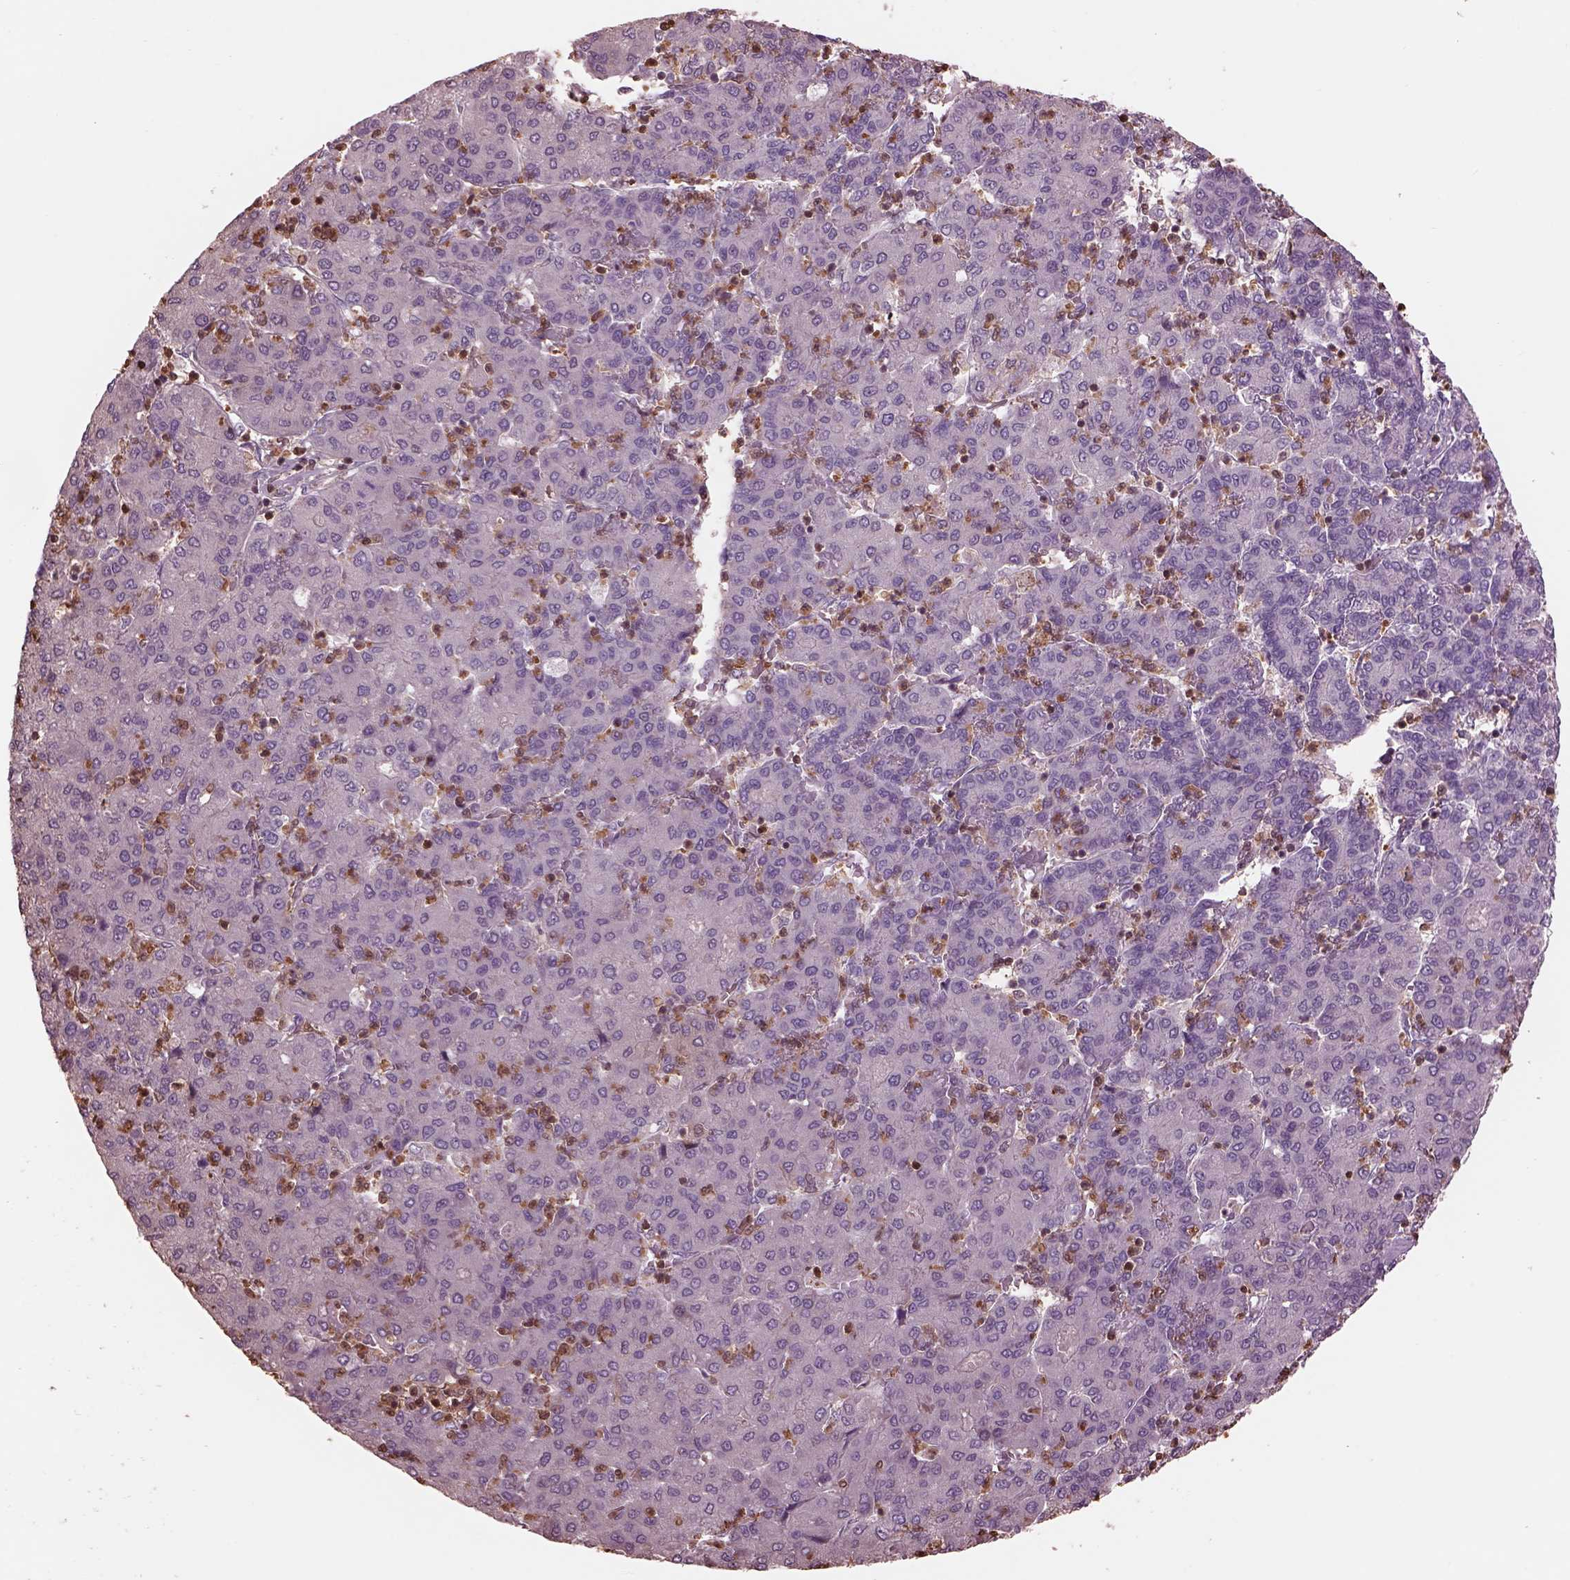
{"staining": {"intensity": "negative", "quantity": "none", "location": "none"}, "tissue": "liver cancer", "cell_type": "Tumor cells", "image_type": "cancer", "snomed": [{"axis": "morphology", "description": "Carcinoma, Hepatocellular, NOS"}, {"axis": "topography", "description": "Liver"}], "caption": "An IHC photomicrograph of liver hepatocellular carcinoma is shown. There is no staining in tumor cells of liver hepatocellular carcinoma.", "gene": "IL31RA", "patient": {"sex": "male", "age": 65}}